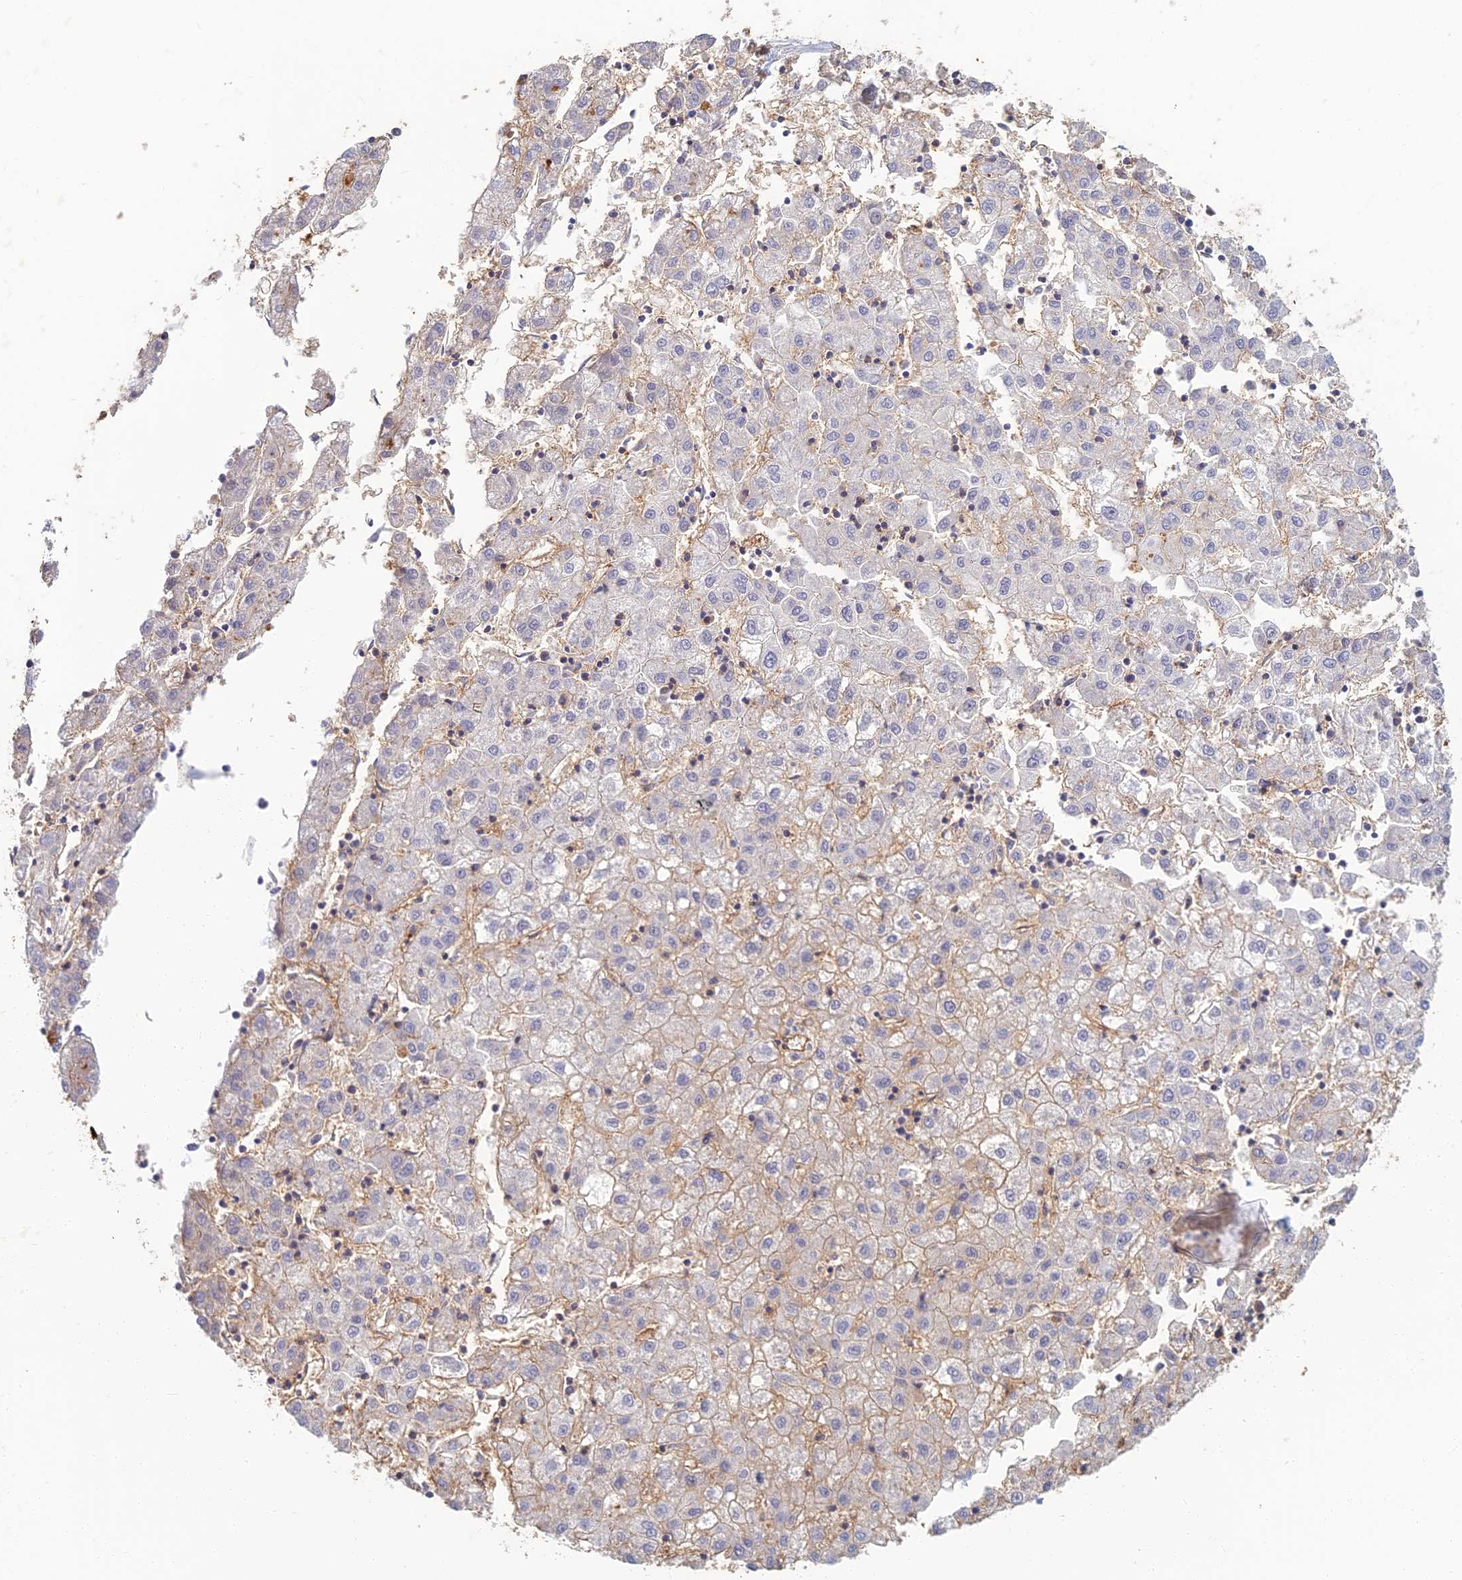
{"staining": {"intensity": "weak", "quantity": "25%-75%", "location": "cytoplasmic/membranous"}, "tissue": "liver cancer", "cell_type": "Tumor cells", "image_type": "cancer", "snomed": [{"axis": "morphology", "description": "Carcinoma, Hepatocellular, NOS"}, {"axis": "topography", "description": "Liver"}], "caption": "A histopathology image of human liver cancer stained for a protein reveals weak cytoplasmic/membranous brown staining in tumor cells. The protein is stained brown, and the nuclei are stained in blue (DAB (3,3'-diaminobenzidine) IHC with brightfield microscopy, high magnification).", "gene": "LRRN3", "patient": {"sex": "male", "age": 72}}